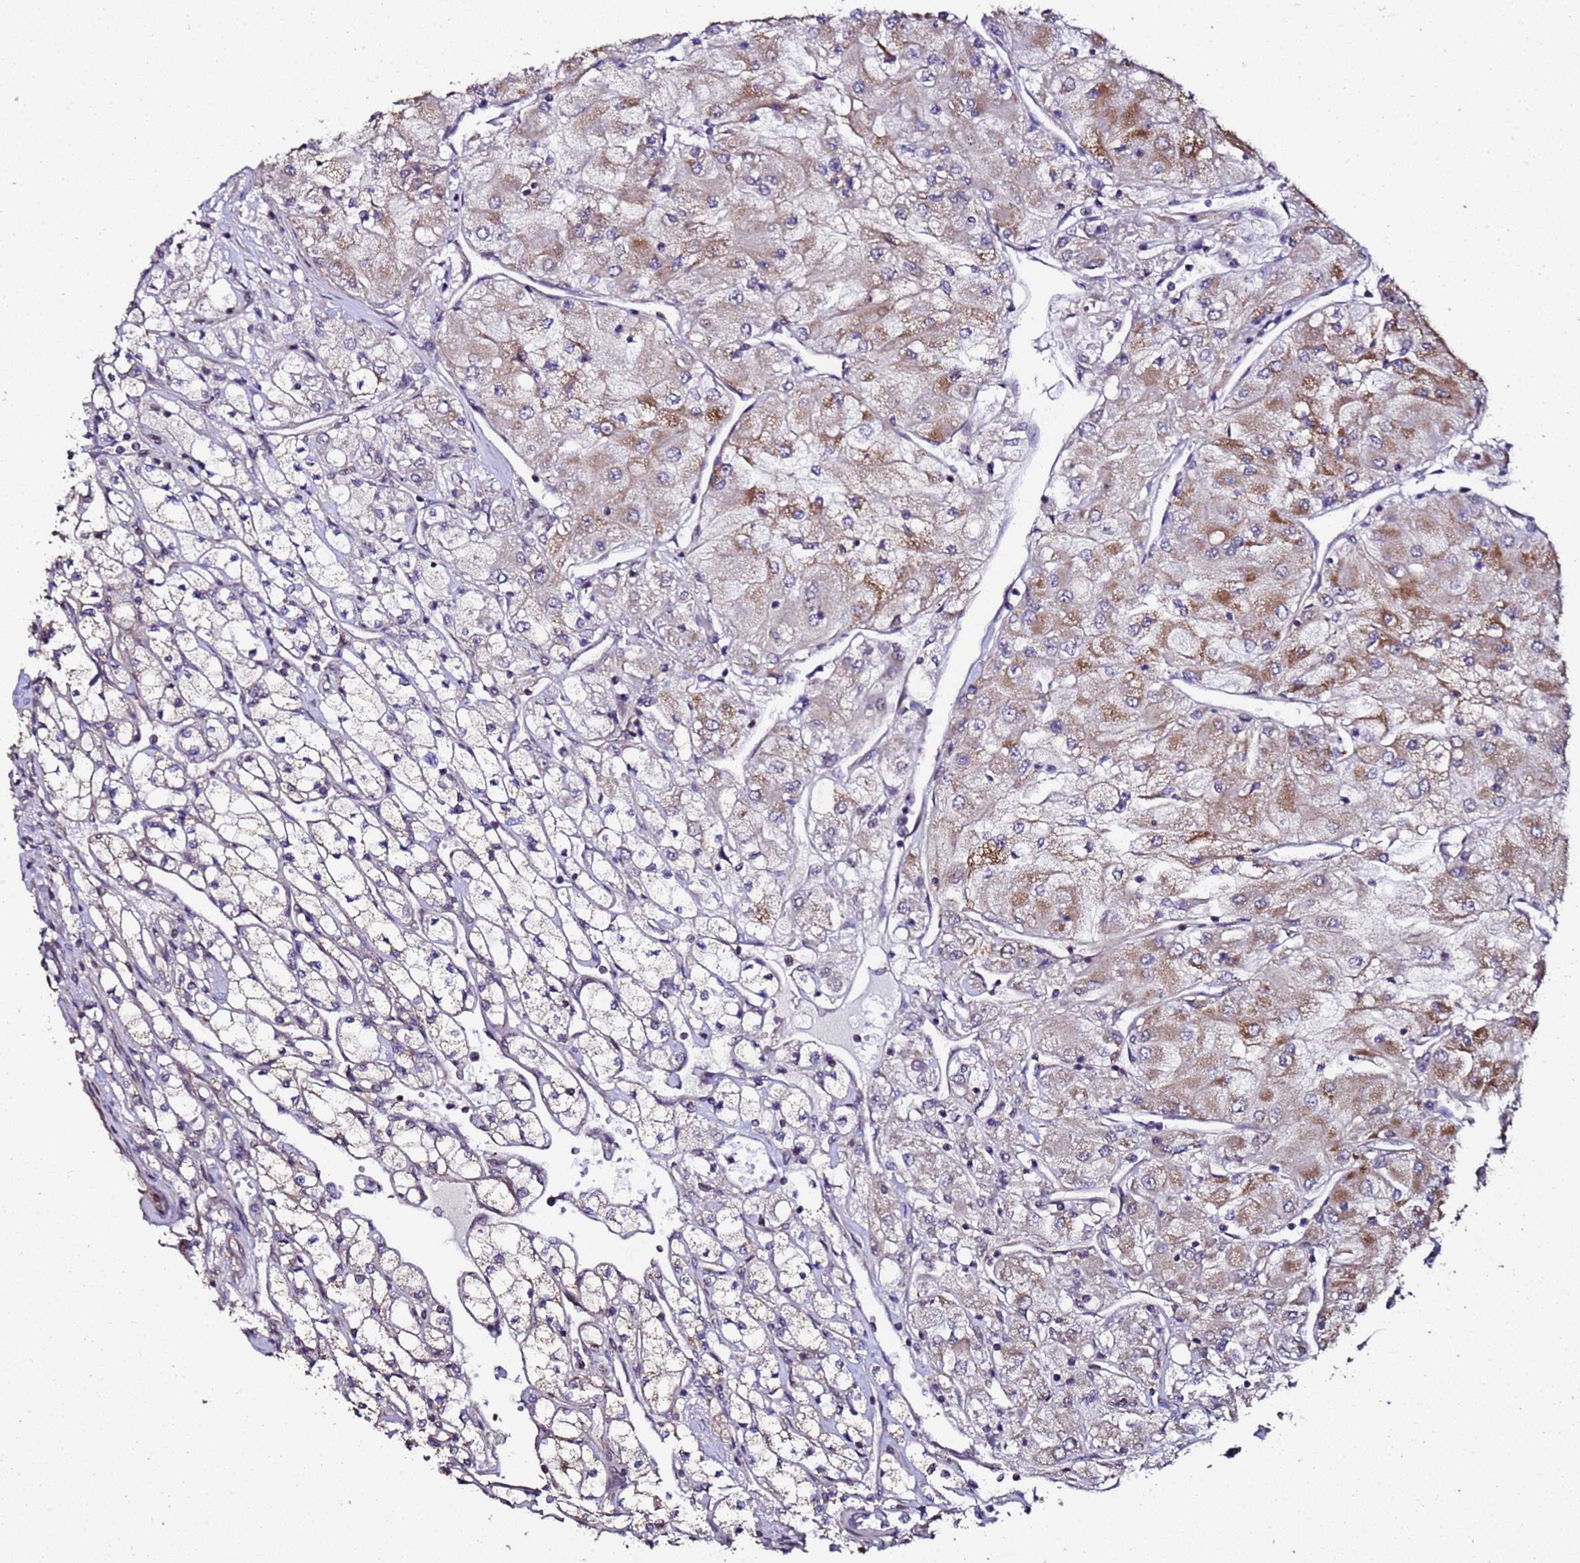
{"staining": {"intensity": "moderate", "quantity": "25%-75%", "location": "cytoplasmic/membranous"}, "tissue": "renal cancer", "cell_type": "Tumor cells", "image_type": "cancer", "snomed": [{"axis": "morphology", "description": "Adenocarcinoma, NOS"}, {"axis": "topography", "description": "Kidney"}], "caption": "Protein staining demonstrates moderate cytoplasmic/membranous positivity in approximately 25%-75% of tumor cells in renal cancer. (DAB IHC with brightfield microscopy, high magnification).", "gene": "PRODH", "patient": {"sex": "male", "age": 80}}